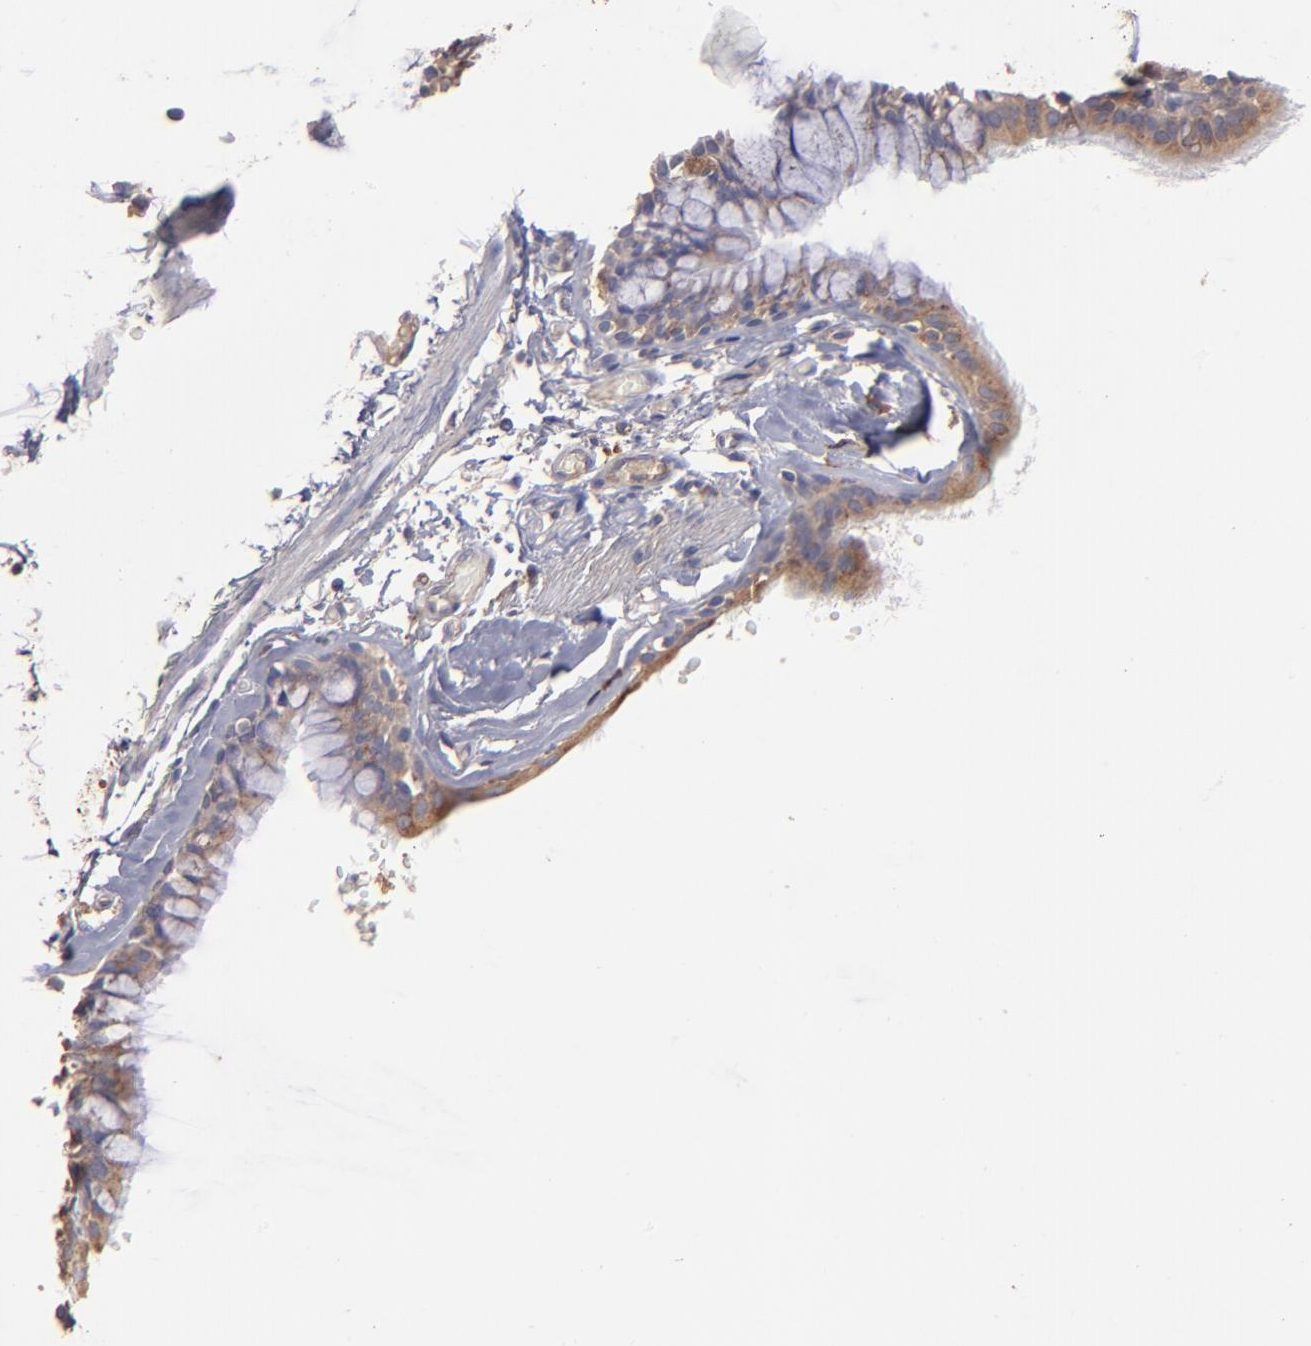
{"staining": {"intensity": "moderate", "quantity": ">75%", "location": "cytoplasmic/membranous"}, "tissue": "bronchus", "cell_type": "Respiratory epithelial cells", "image_type": "normal", "snomed": [{"axis": "morphology", "description": "Normal tissue, NOS"}, {"axis": "topography", "description": "Bronchus"}, {"axis": "topography", "description": "Lung"}], "caption": "Bronchus stained with a brown dye demonstrates moderate cytoplasmic/membranous positive staining in about >75% of respiratory epithelial cells.", "gene": "NFKBIE", "patient": {"sex": "female", "age": 56}}